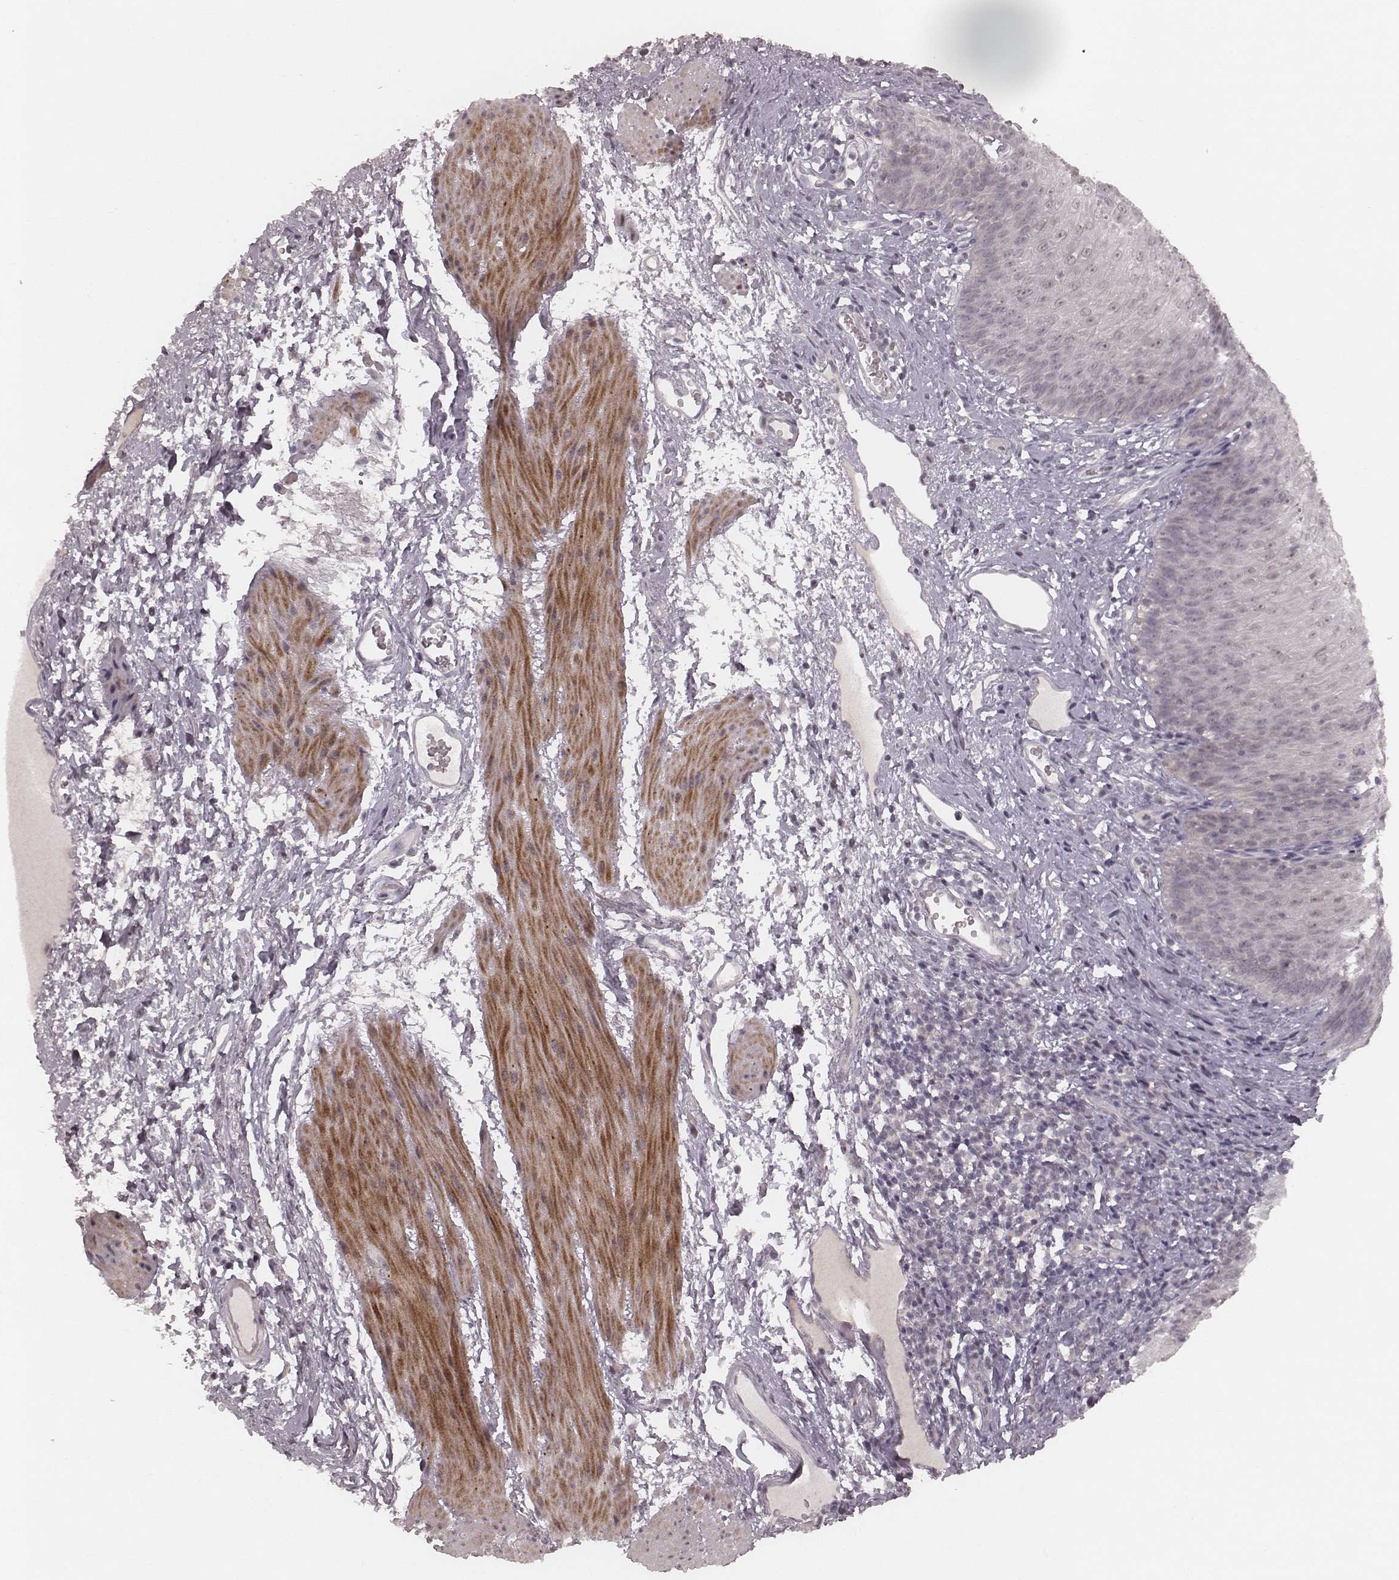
{"staining": {"intensity": "negative", "quantity": "none", "location": "none"}, "tissue": "esophagus", "cell_type": "Squamous epithelial cells", "image_type": "normal", "snomed": [{"axis": "morphology", "description": "Normal tissue, NOS"}, {"axis": "topography", "description": "Esophagus"}], "caption": "IHC micrograph of normal esophagus stained for a protein (brown), which exhibits no expression in squamous epithelial cells. (Brightfield microscopy of DAB immunohistochemistry at high magnification).", "gene": "FAM13B", "patient": {"sex": "male", "age": 72}}